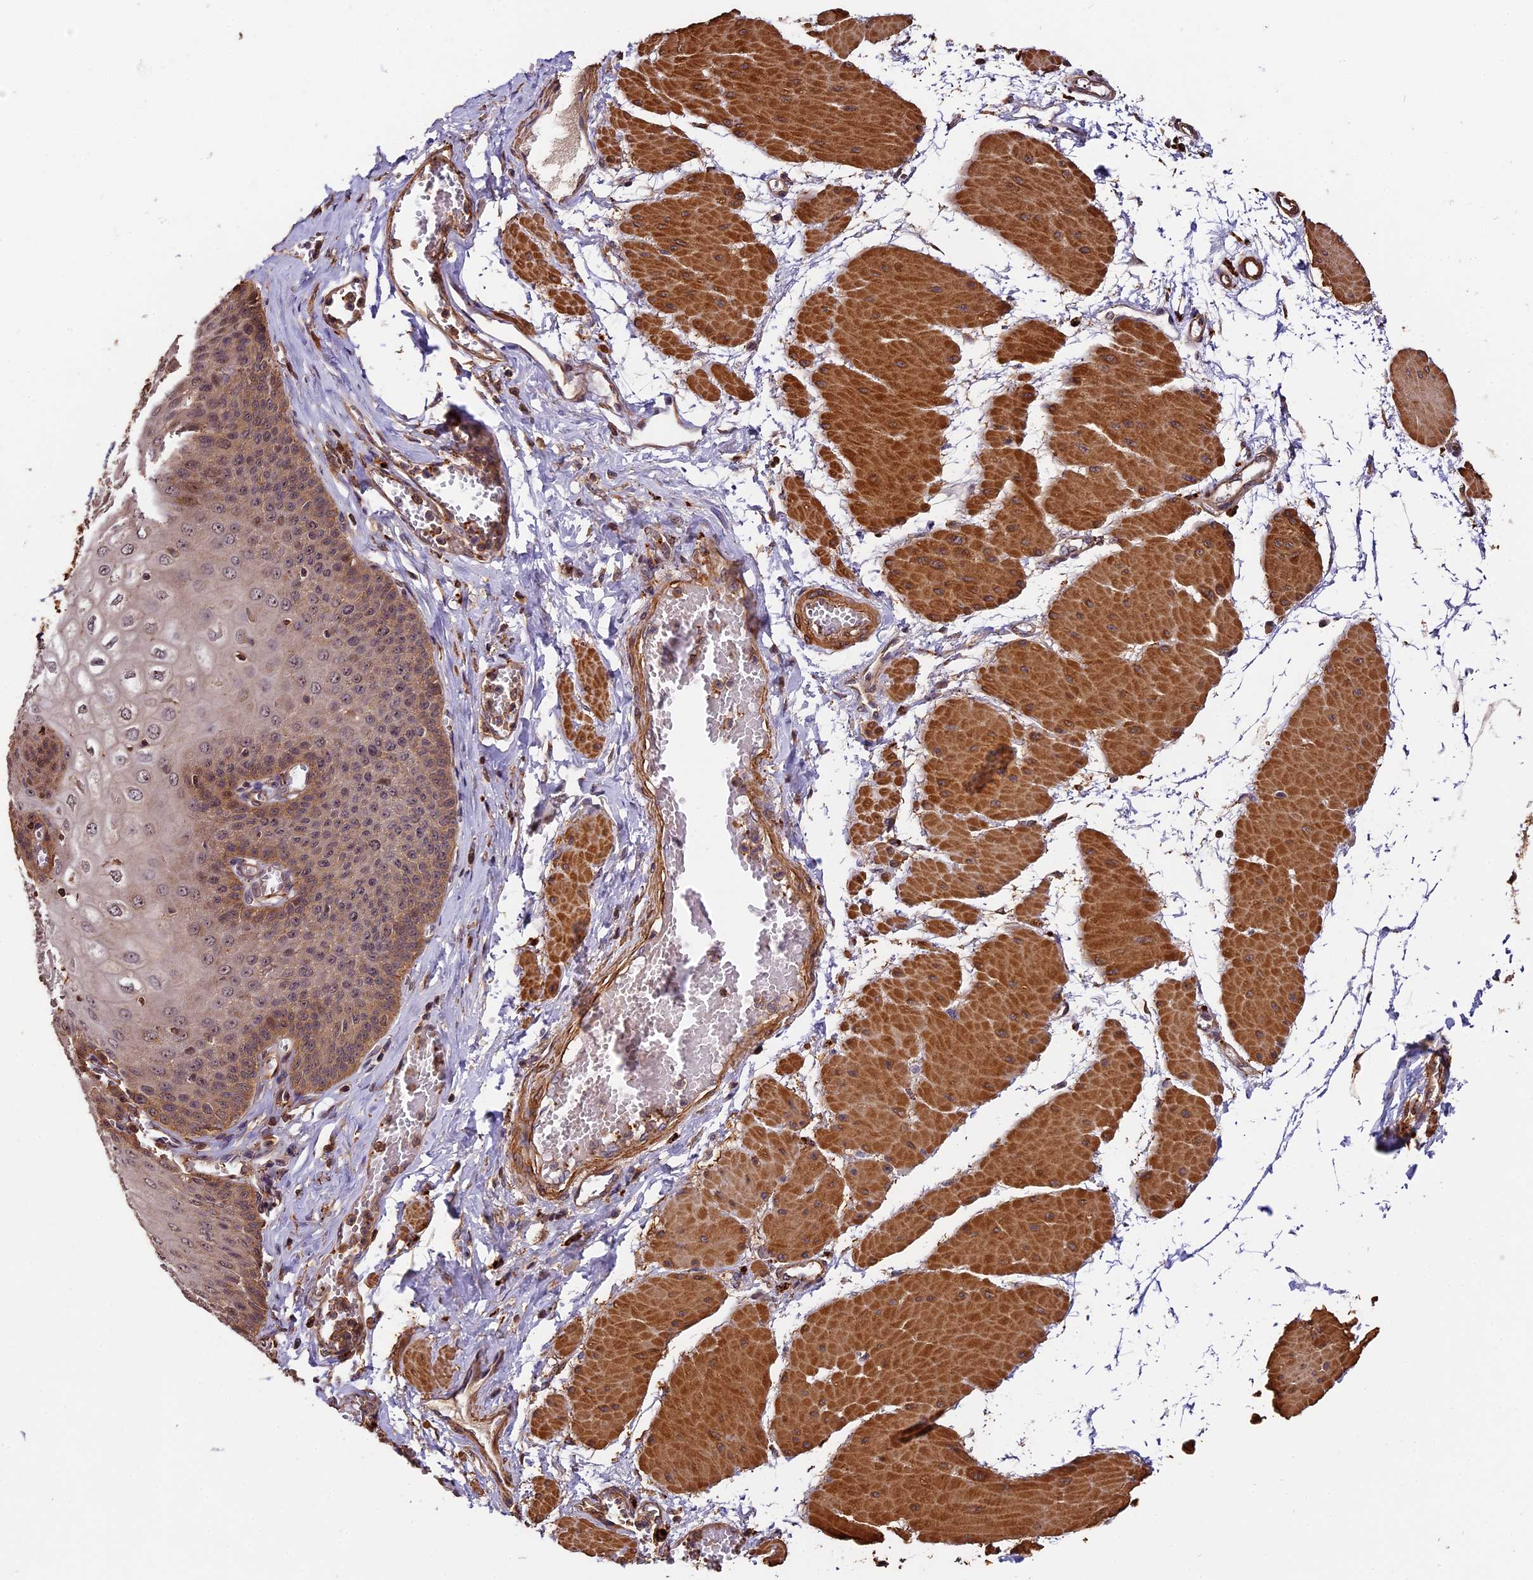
{"staining": {"intensity": "moderate", "quantity": ">75%", "location": "cytoplasmic/membranous"}, "tissue": "esophagus", "cell_type": "Squamous epithelial cells", "image_type": "normal", "snomed": [{"axis": "morphology", "description": "Normal tissue, NOS"}, {"axis": "topography", "description": "Esophagus"}], "caption": "Unremarkable esophagus exhibits moderate cytoplasmic/membranous staining in about >75% of squamous epithelial cells, visualized by immunohistochemistry. The protein of interest is stained brown, and the nuclei are stained in blue (DAB (3,3'-diaminobenzidine) IHC with brightfield microscopy, high magnification).", "gene": "MMP15", "patient": {"sex": "male", "age": 60}}